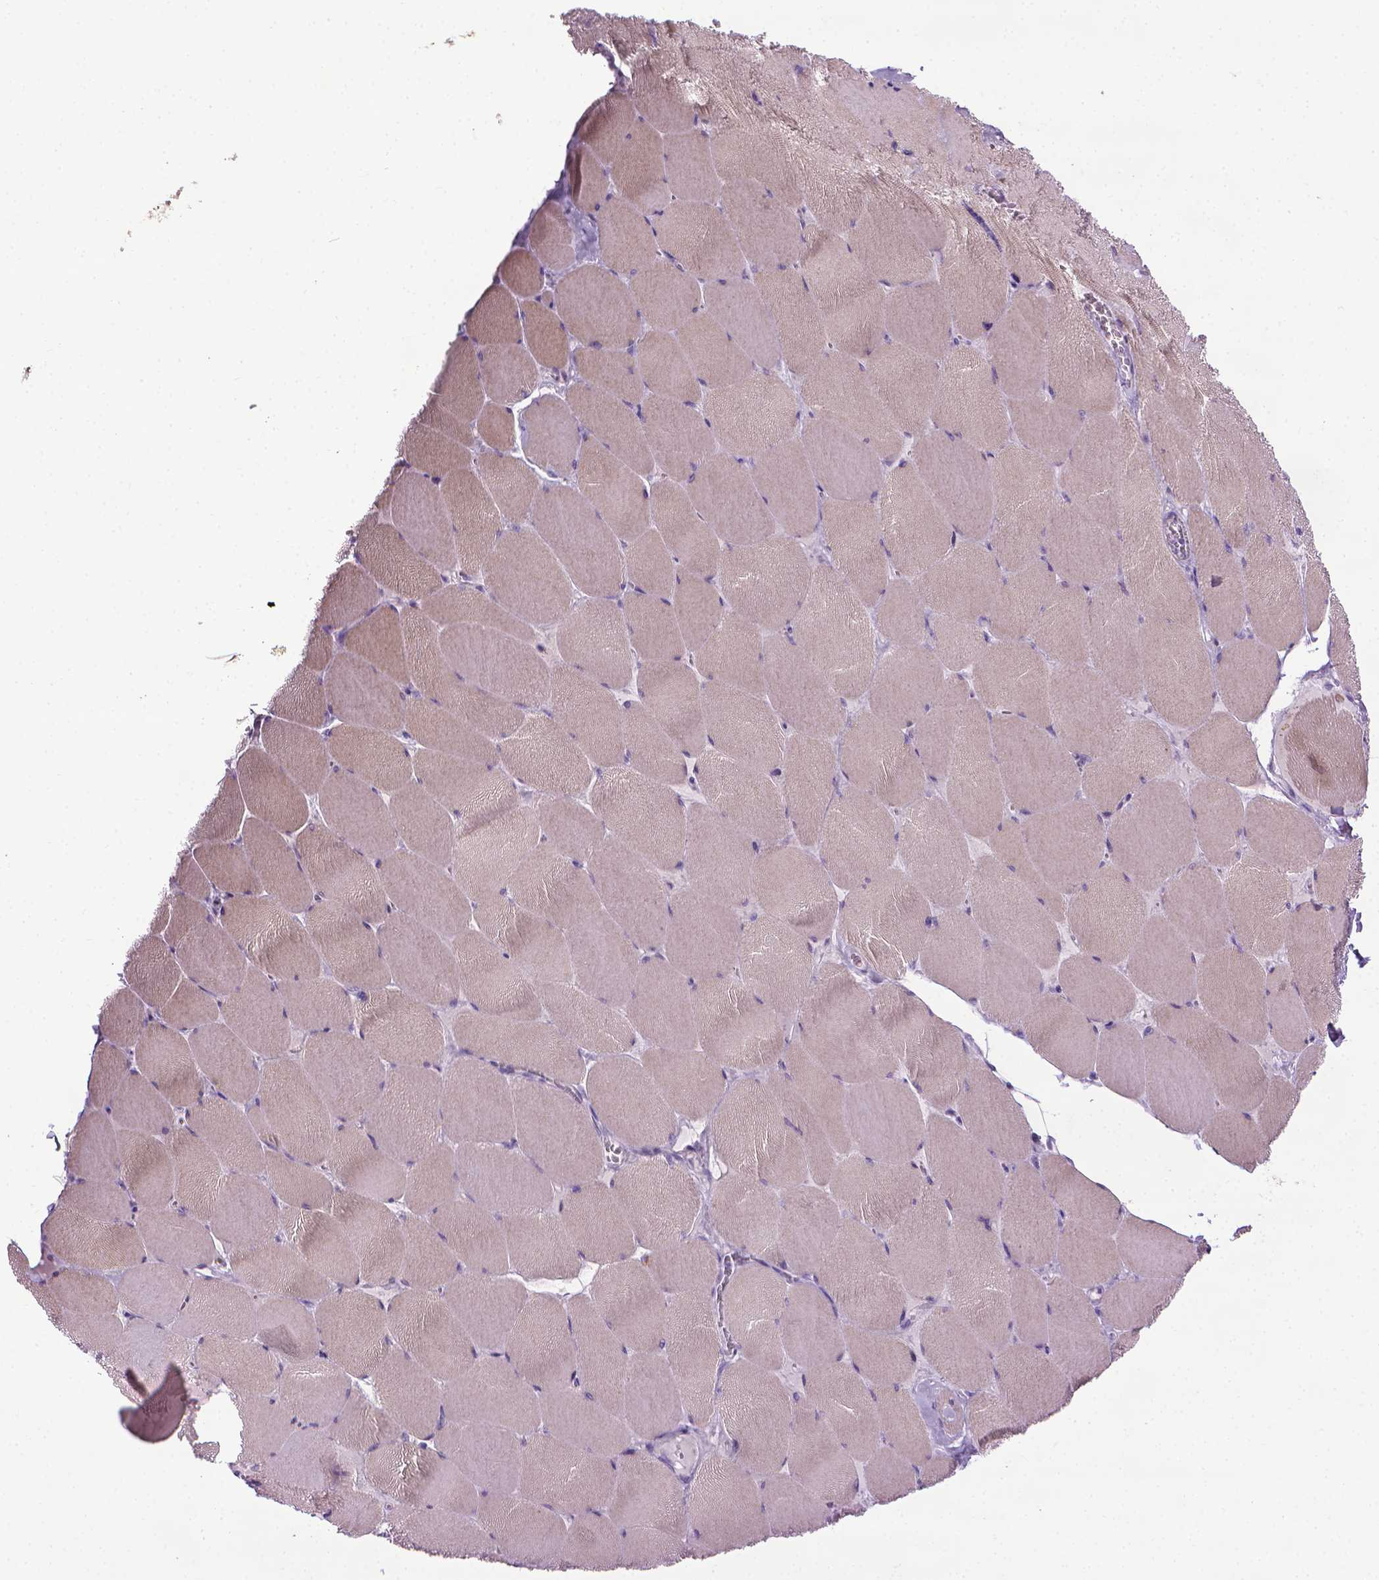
{"staining": {"intensity": "weak", "quantity": ">75%", "location": "cytoplasmic/membranous"}, "tissue": "skeletal muscle", "cell_type": "Myocytes", "image_type": "normal", "snomed": [{"axis": "morphology", "description": "Normal tissue, NOS"}, {"axis": "topography", "description": "Skeletal muscle"}], "caption": "An immunohistochemistry (IHC) image of unremarkable tissue is shown. Protein staining in brown highlights weak cytoplasmic/membranous positivity in skeletal muscle within myocytes.", "gene": "DNAI7", "patient": {"sex": "female", "age": 75}}